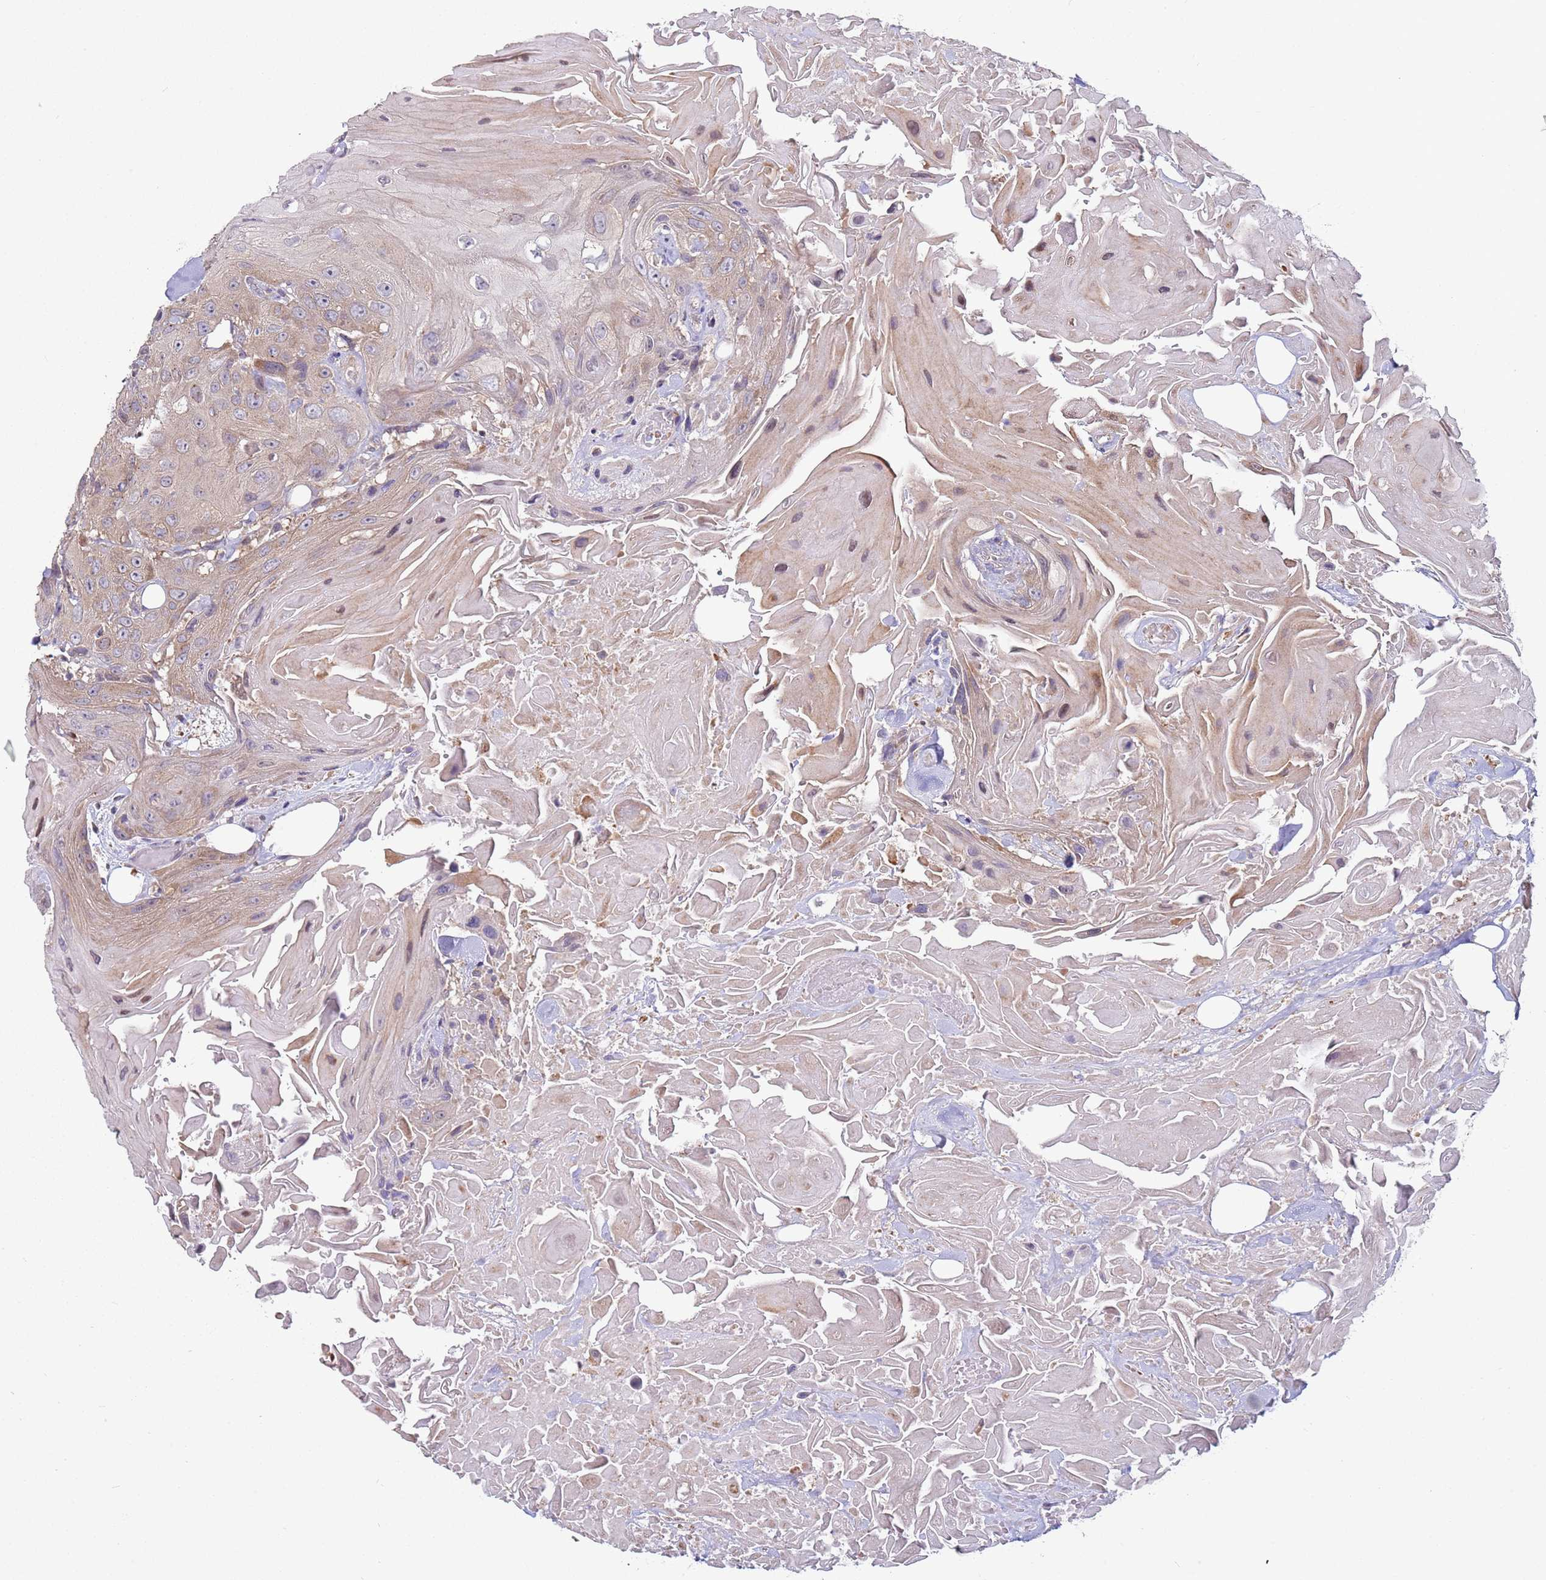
{"staining": {"intensity": "weak", "quantity": "<25%", "location": "cytoplasmic/membranous"}, "tissue": "head and neck cancer", "cell_type": "Tumor cells", "image_type": "cancer", "snomed": [{"axis": "morphology", "description": "Squamous cell carcinoma, NOS"}, {"axis": "topography", "description": "Head-Neck"}], "caption": "The micrograph displays no significant staining in tumor cells of squamous cell carcinoma (head and neck).", "gene": "DIP2B", "patient": {"sex": "male", "age": 81}}